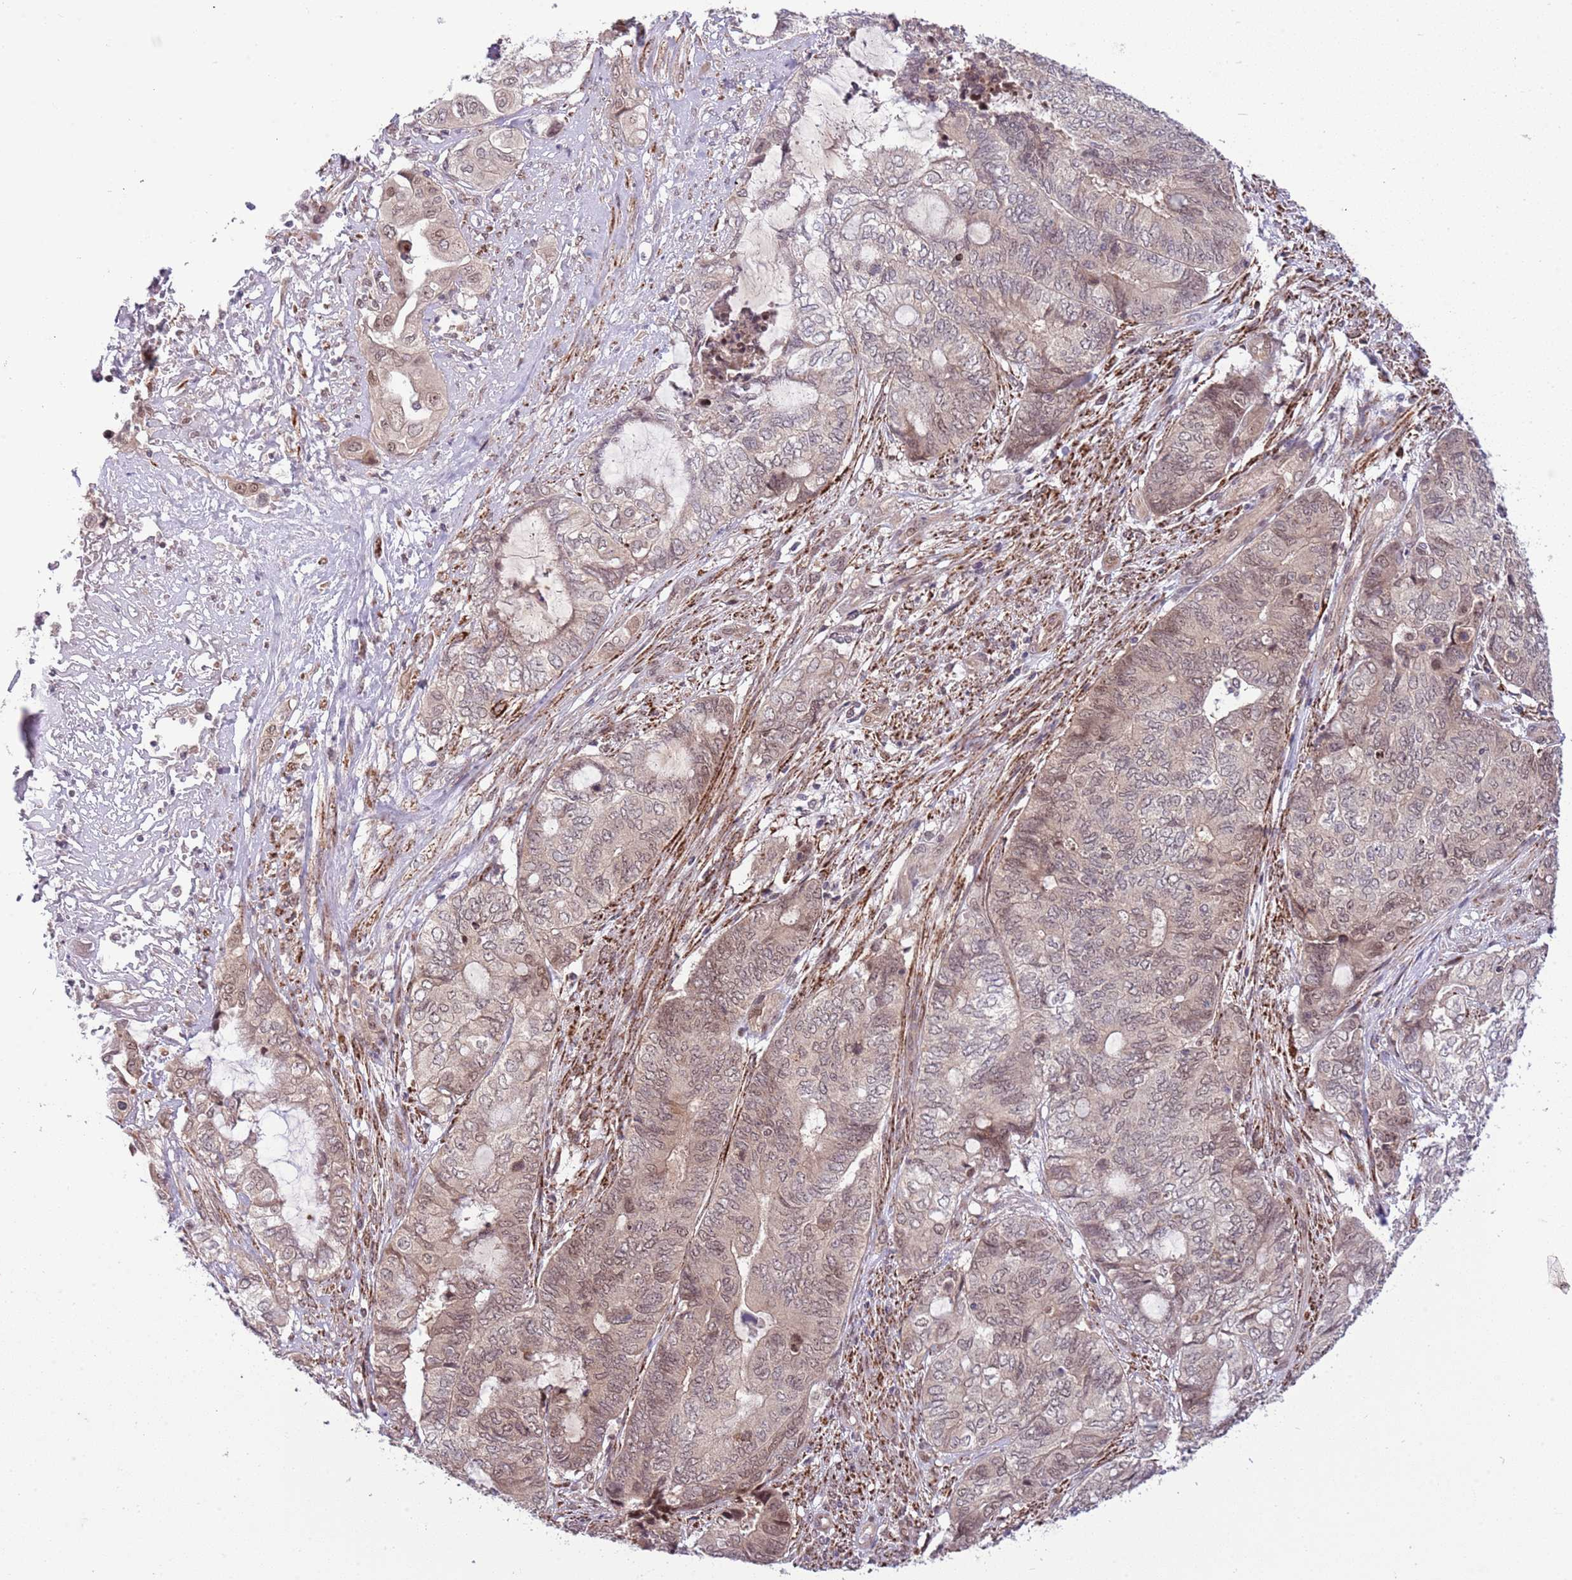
{"staining": {"intensity": "weak", "quantity": ">75%", "location": "cytoplasmic/membranous,nuclear"}, "tissue": "endometrial cancer", "cell_type": "Tumor cells", "image_type": "cancer", "snomed": [{"axis": "morphology", "description": "Adenocarcinoma, NOS"}, {"axis": "topography", "description": "Uterus"}, {"axis": "topography", "description": "Endometrium"}], "caption": "Tumor cells display weak cytoplasmic/membranous and nuclear staining in approximately >75% of cells in adenocarcinoma (endometrial).", "gene": "CHD1", "patient": {"sex": "female", "age": 70}}